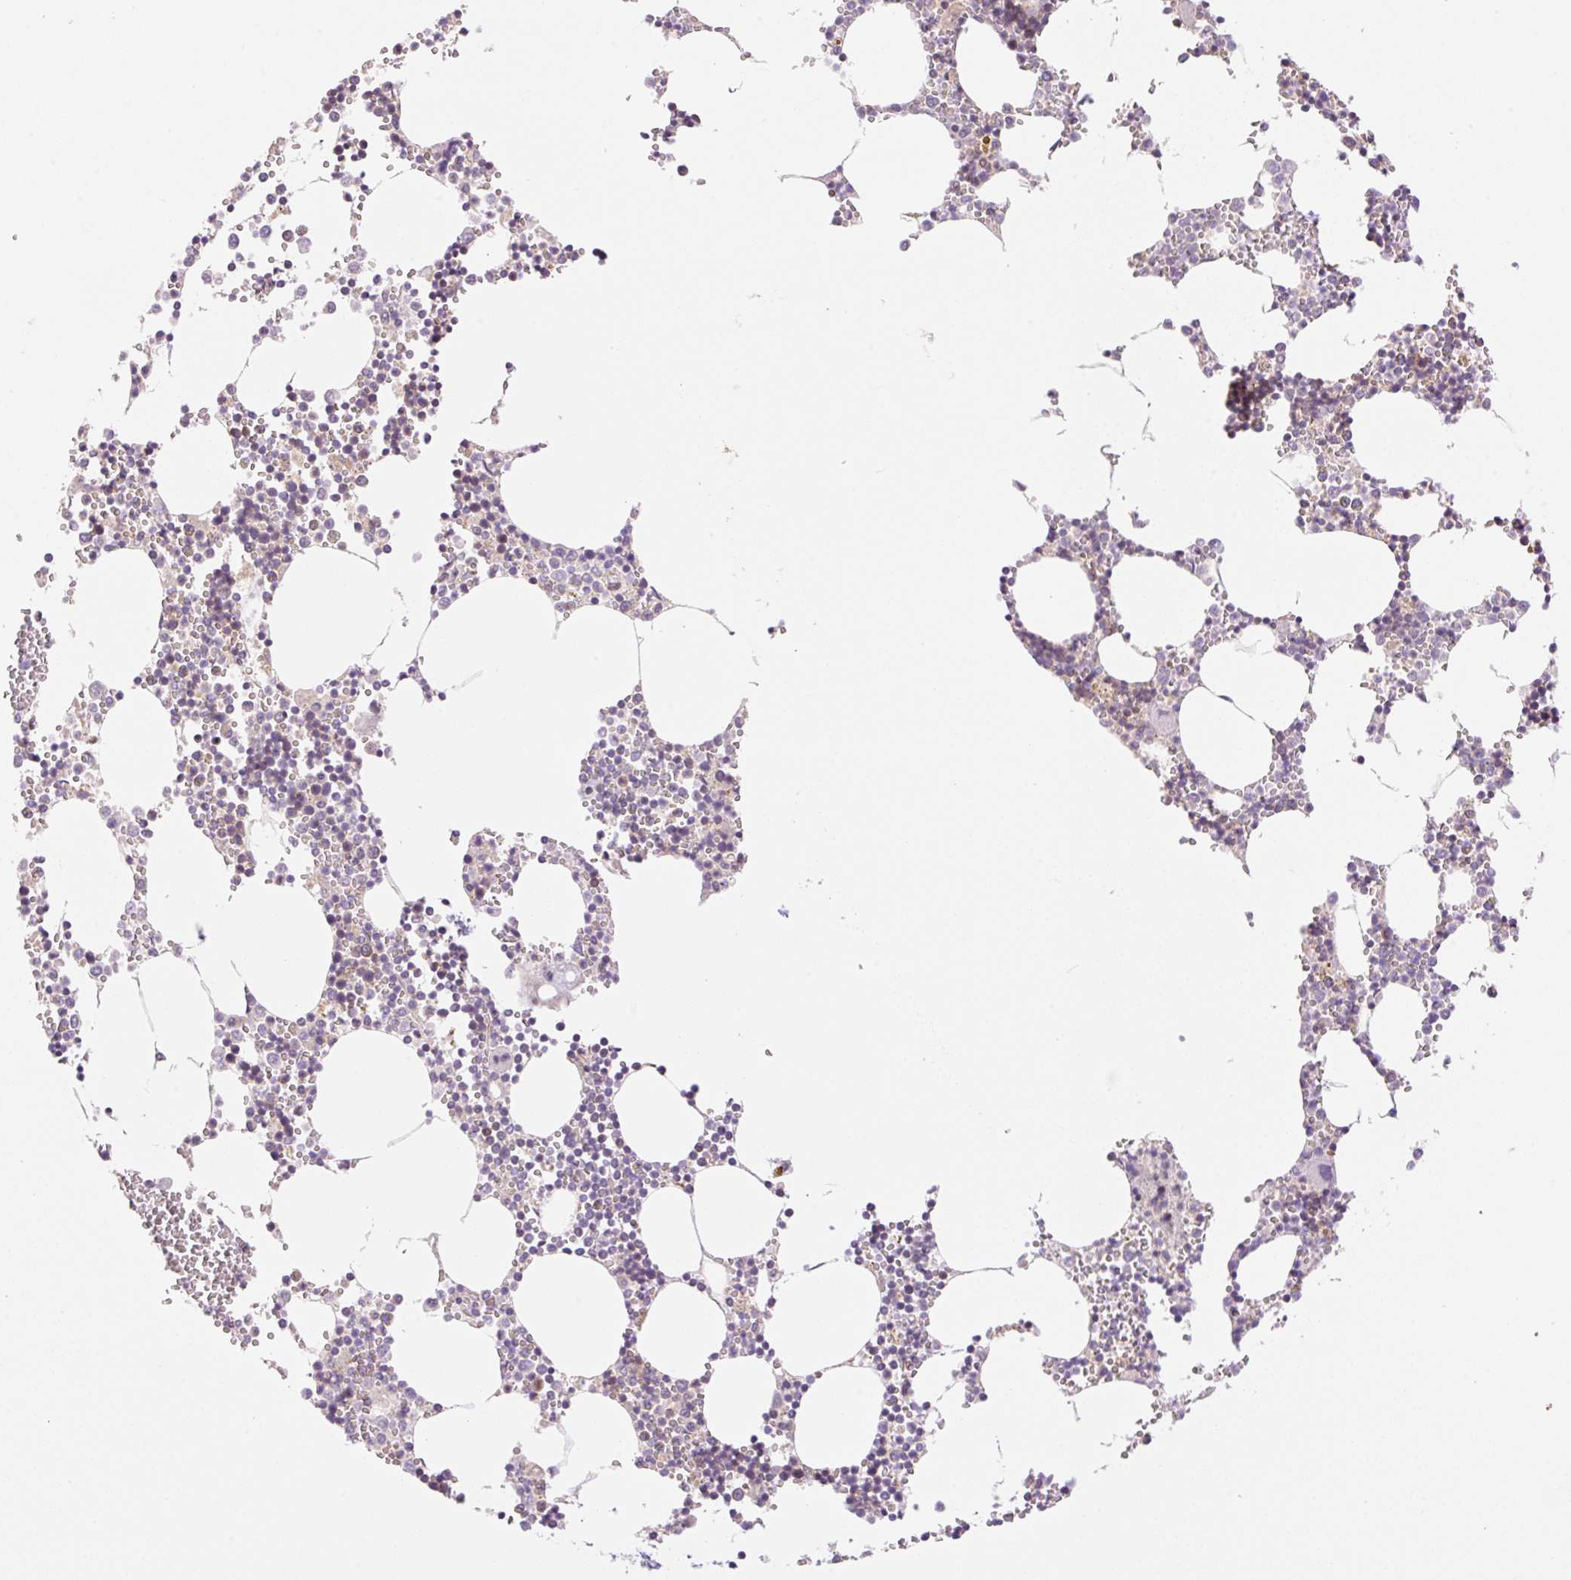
{"staining": {"intensity": "weak", "quantity": "<25%", "location": "cytoplasmic/membranous"}, "tissue": "bone marrow", "cell_type": "Hematopoietic cells", "image_type": "normal", "snomed": [{"axis": "morphology", "description": "Normal tissue, NOS"}, {"axis": "topography", "description": "Bone marrow"}], "caption": "DAB (3,3'-diaminobenzidine) immunohistochemical staining of normal human bone marrow reveals no significant staining in hematopoietic cells.", "gene": "ZNF394", "patient": {"sex": "male", "age": 54}}